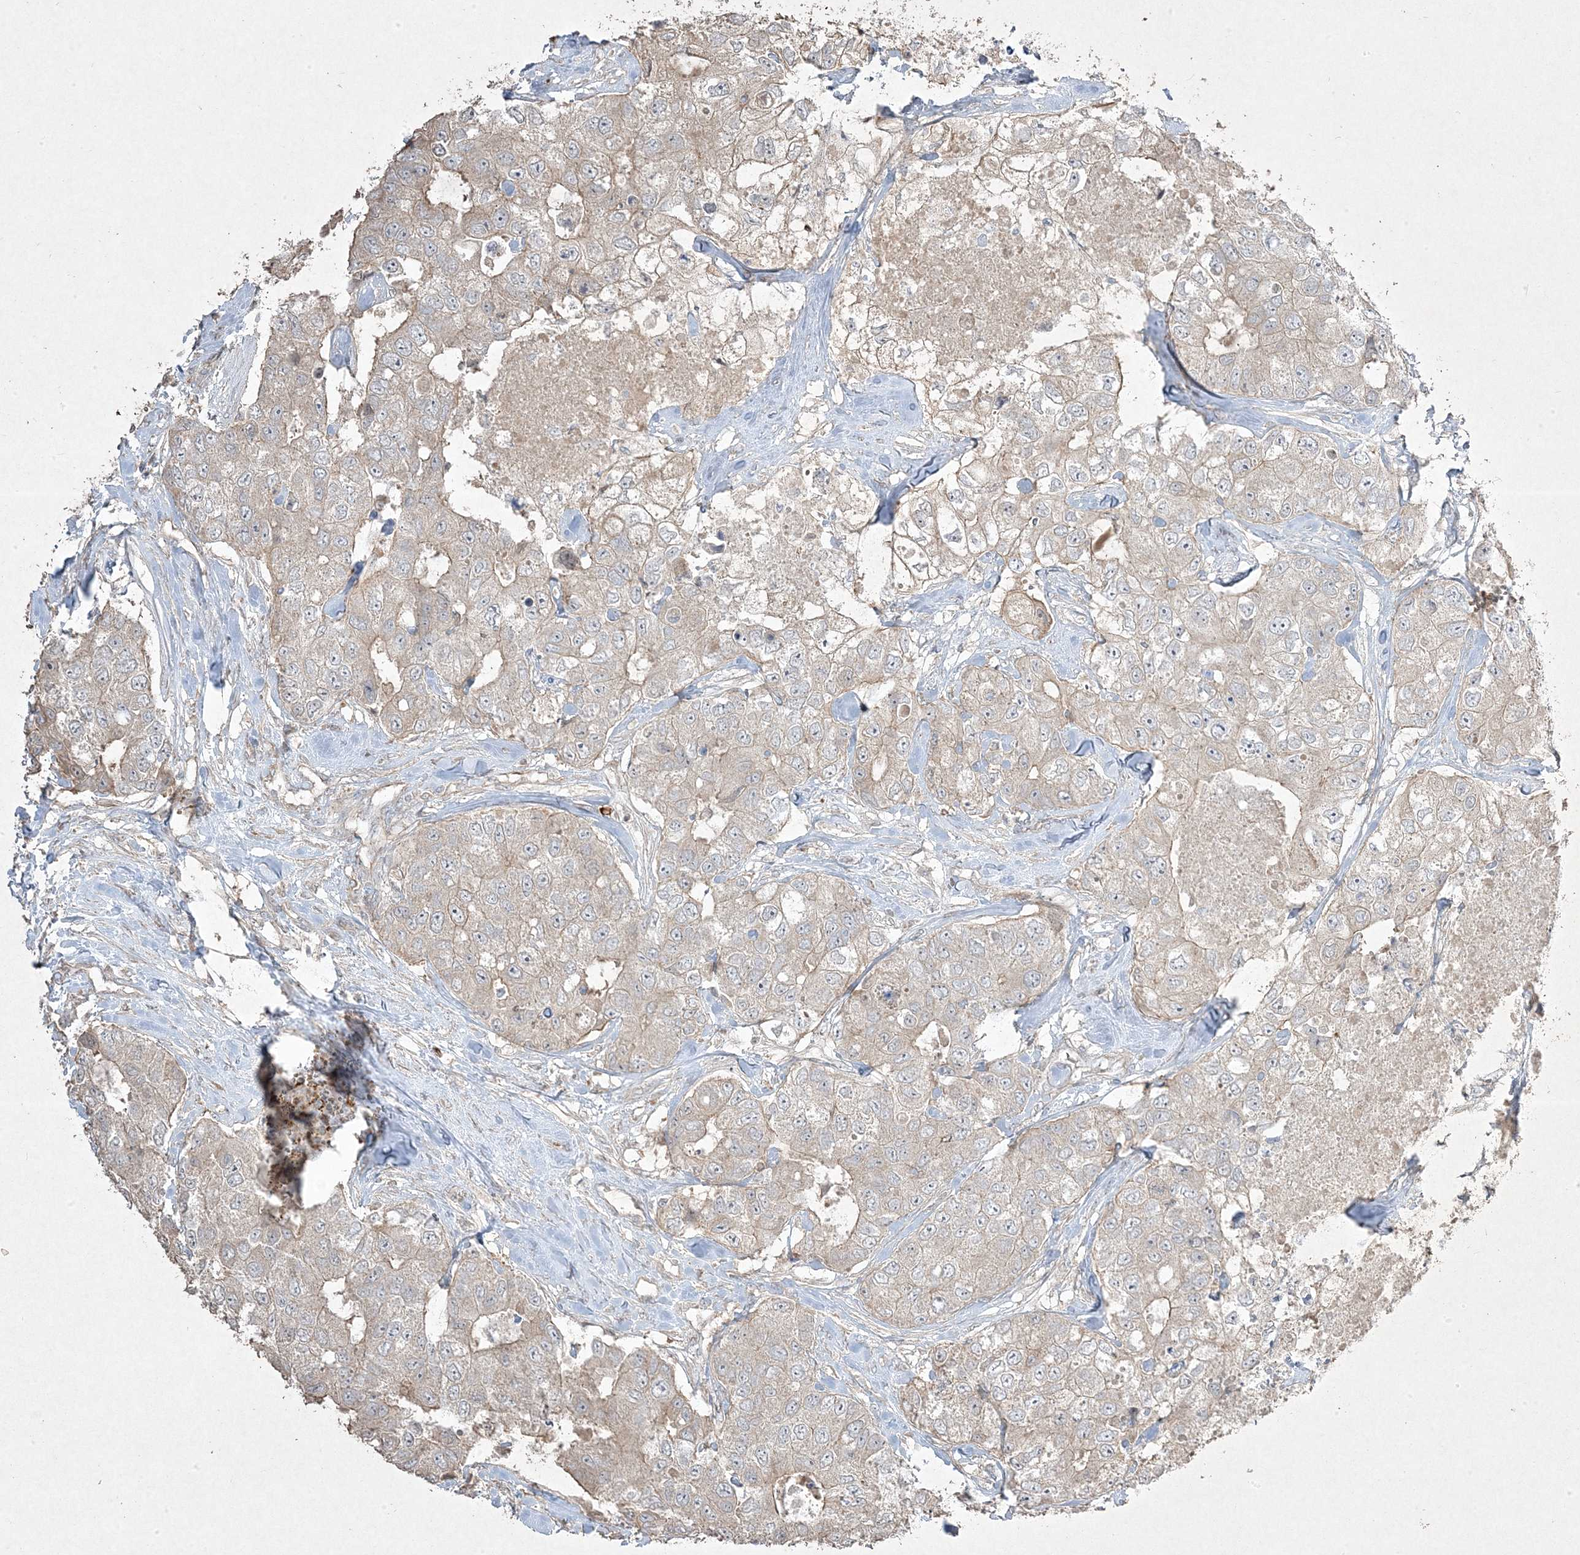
{"staining": {"intensity": "negative", "quantity": "none", "location": "none"}, "tissue": "breast cancer", "cell_type": "Tumor cells", "image_type": "cancer", "snomed": [{"axis": "morphology", "description": "Duct carcinoma"}, {"axis": "topography", "description": "Breast"}], "caption": "Tumor cells show no significant positivity in breast cancer (intraductal carcinoma).", "gene": "RGL4", "patient": {"sex": "female", "age": 62}}